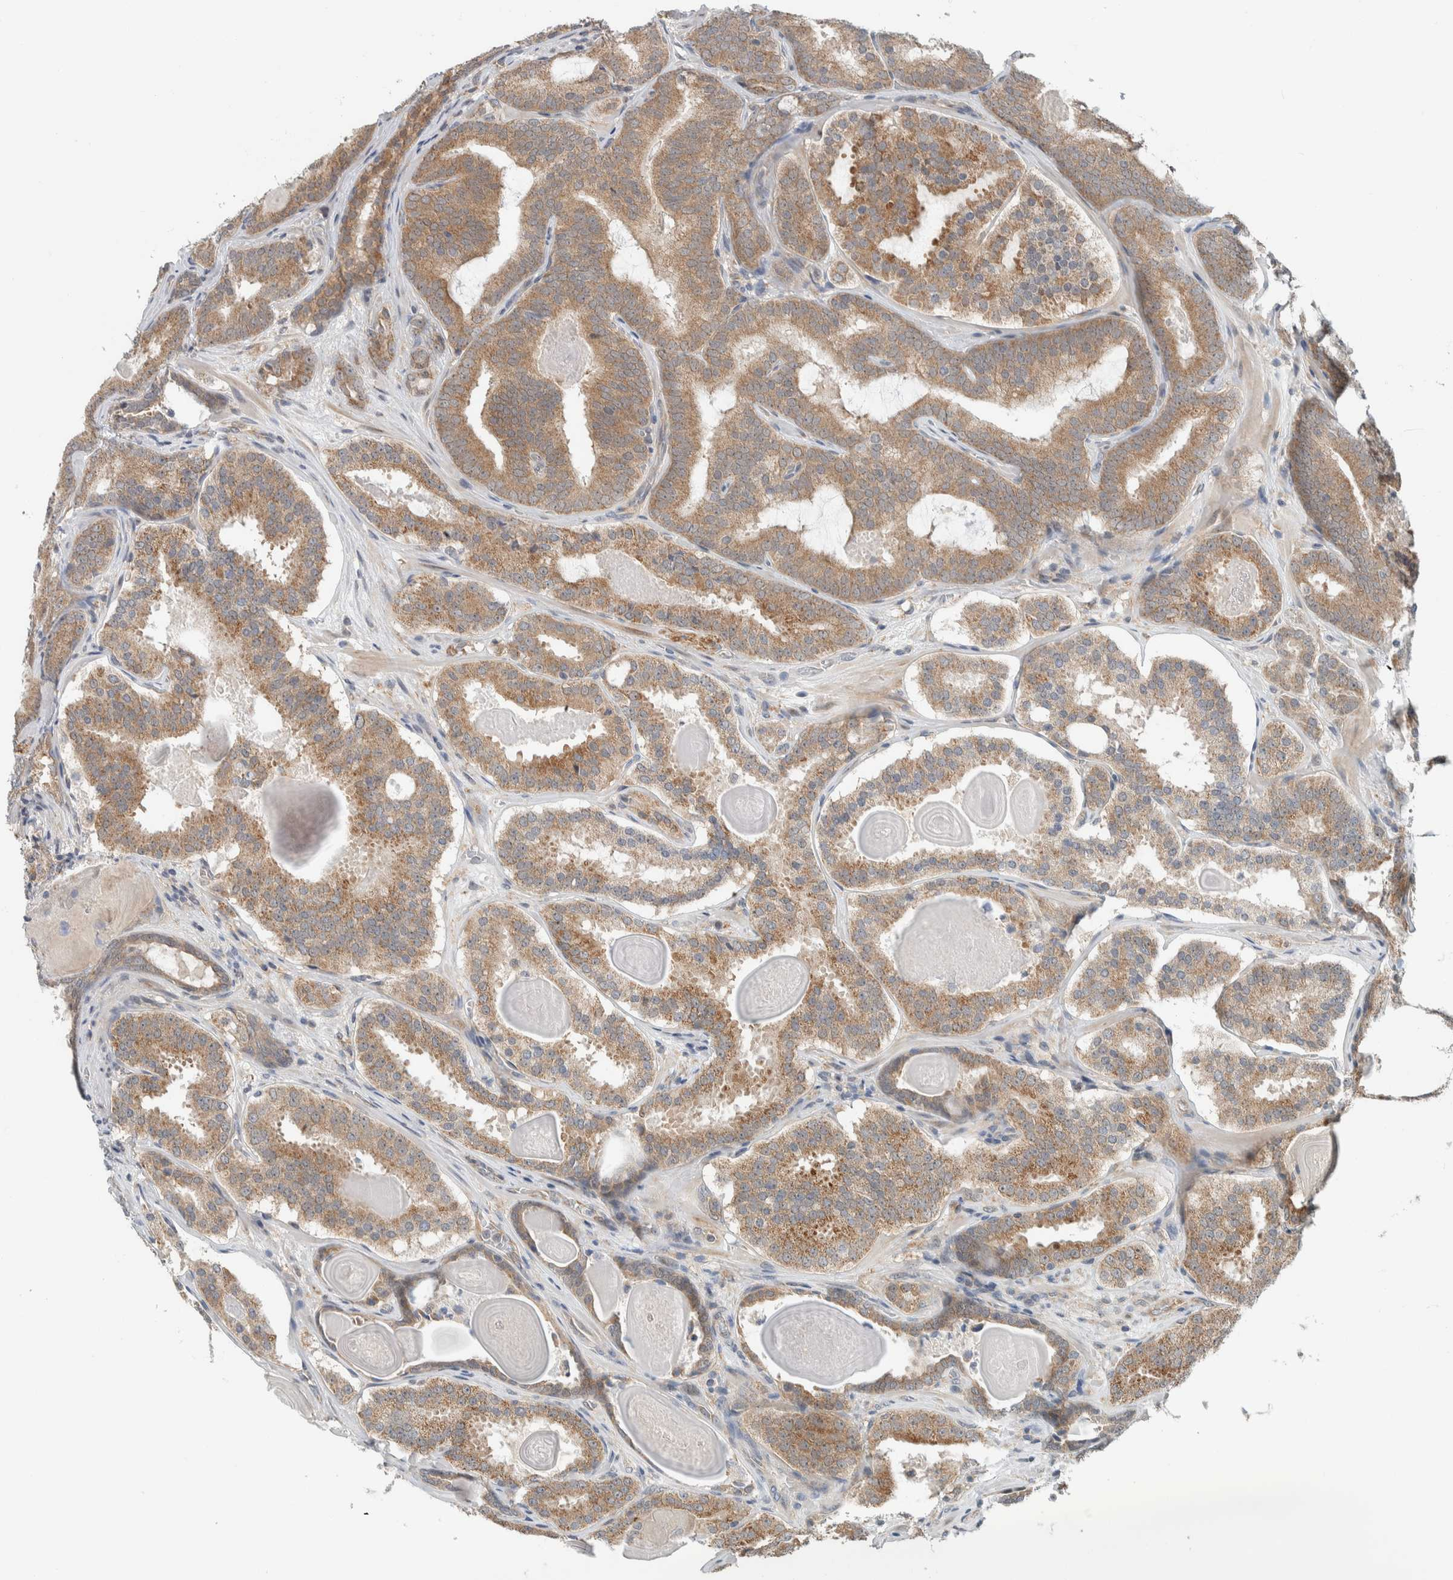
{"staining": {"intensity": "moderate", "quantity": ">75%", "location": "cytoplasmic/membranous"}, "tissue": "prostate cancer", "cell_type": "Tumor cells", "image_type": "cancer", "snomed": [{"axis": "morphology", "description": "Adenocarcinoma, High grade"}, {"axis": "topography", "description": "Prostate"}], "caption": "A medium amount of moderate cytoplasmic/membranous expression is identified in approximately >75% of tumor cells in prostate adenocarcinoma (high-grade) tissue. (Stains: DAB (3,3'-diaminobenzidine) in brown, nuclei in blue, Microscopy: brightfield microscopy at high magnification).", "gene": "RERE", "patient": {"sex": "male", "age": 60}}